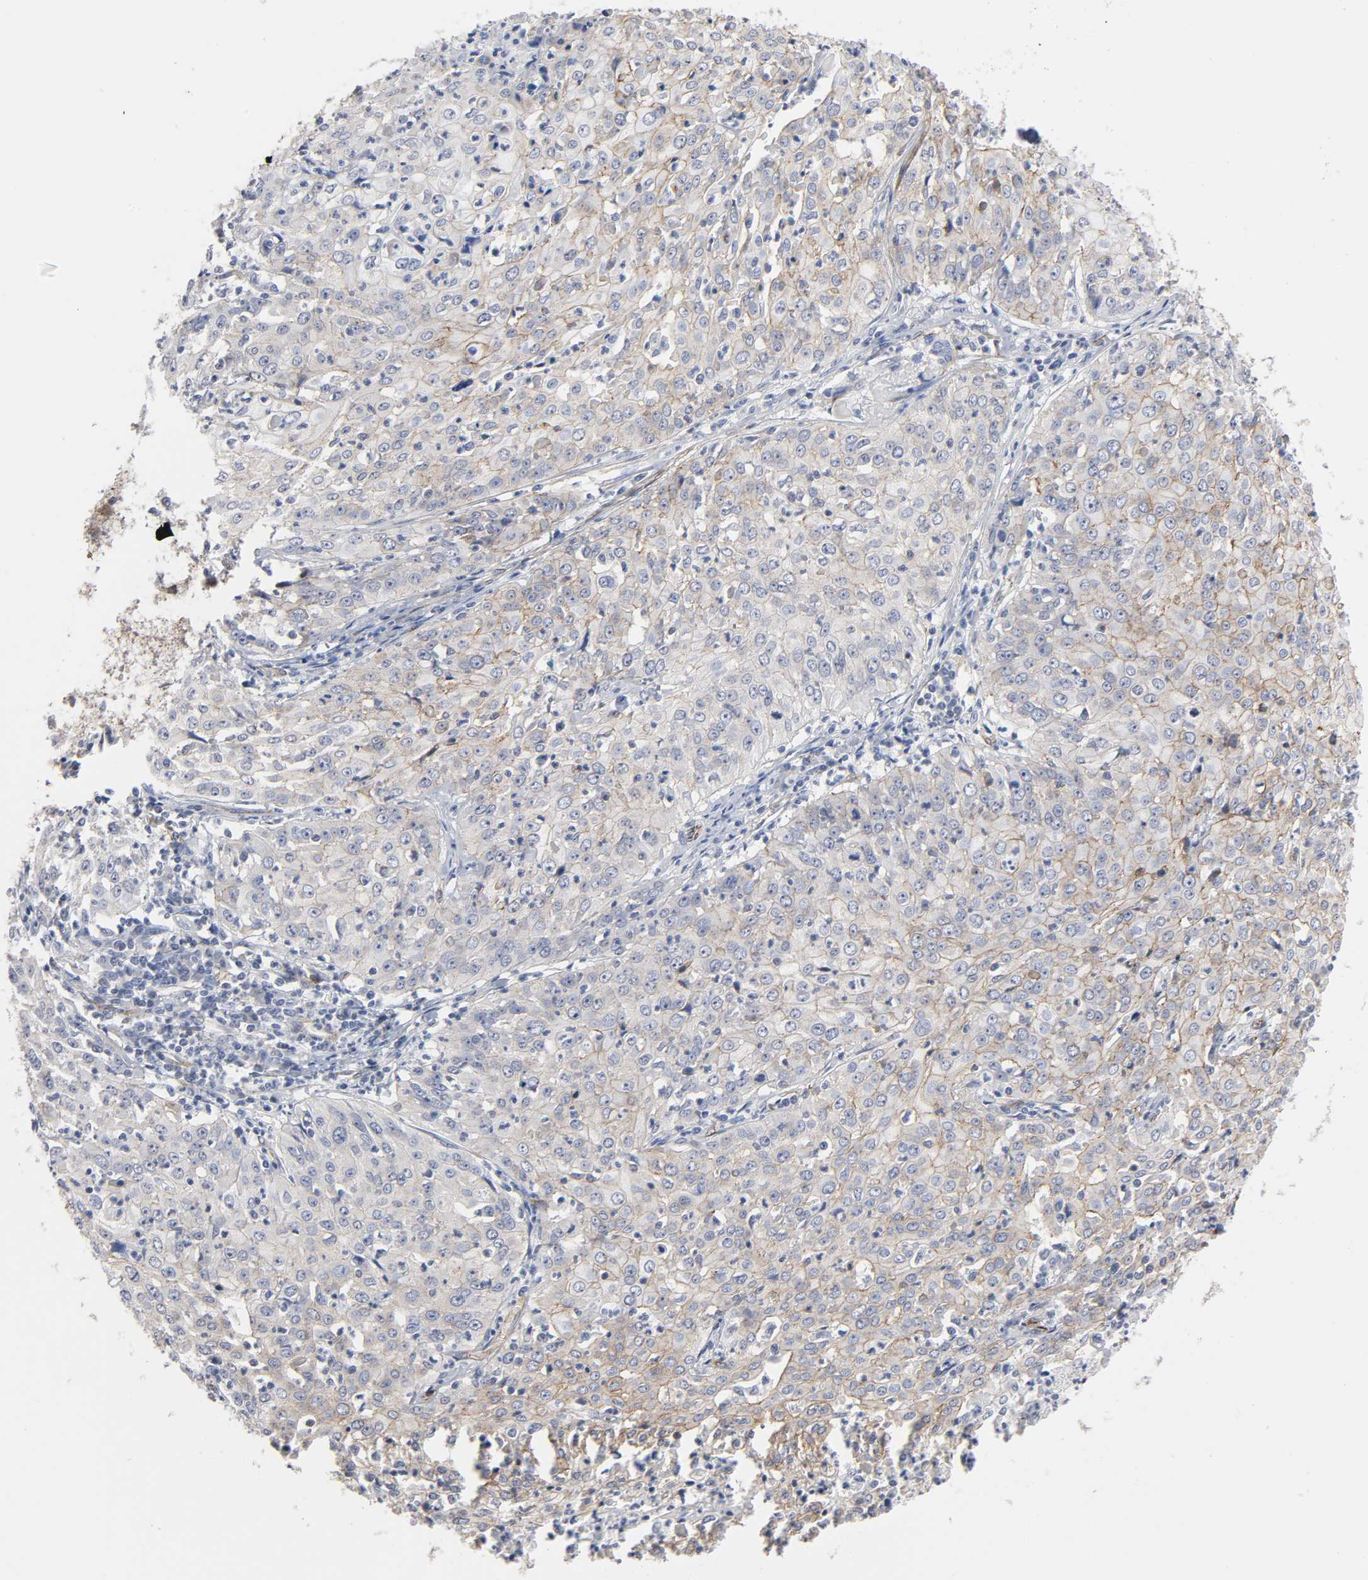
{"staining": {"intensity": "weak", "quantity": "25%-75%", "location": "cytoplasmic/membranous"}, "tissue": "cervical cancer", "cell_type": "Tumor cells", "image_type": "cancer", "snomed": [{"axis": "morphology", "description": "Squamous cell carcinoma, NOS"}, {"axis": "topography", "description": "Cervix"}], "caption": "Immunohistochemistry micrograph of squamous cell carcinoma (cervical) stained for a protein (brown), which demonstrates low levels of weak cytoplasmic/membranous staining in approximately 25%-75% of tumor cells.", "gene": "SPTAN1", "patient": {"sex": "female", "age": 39}}